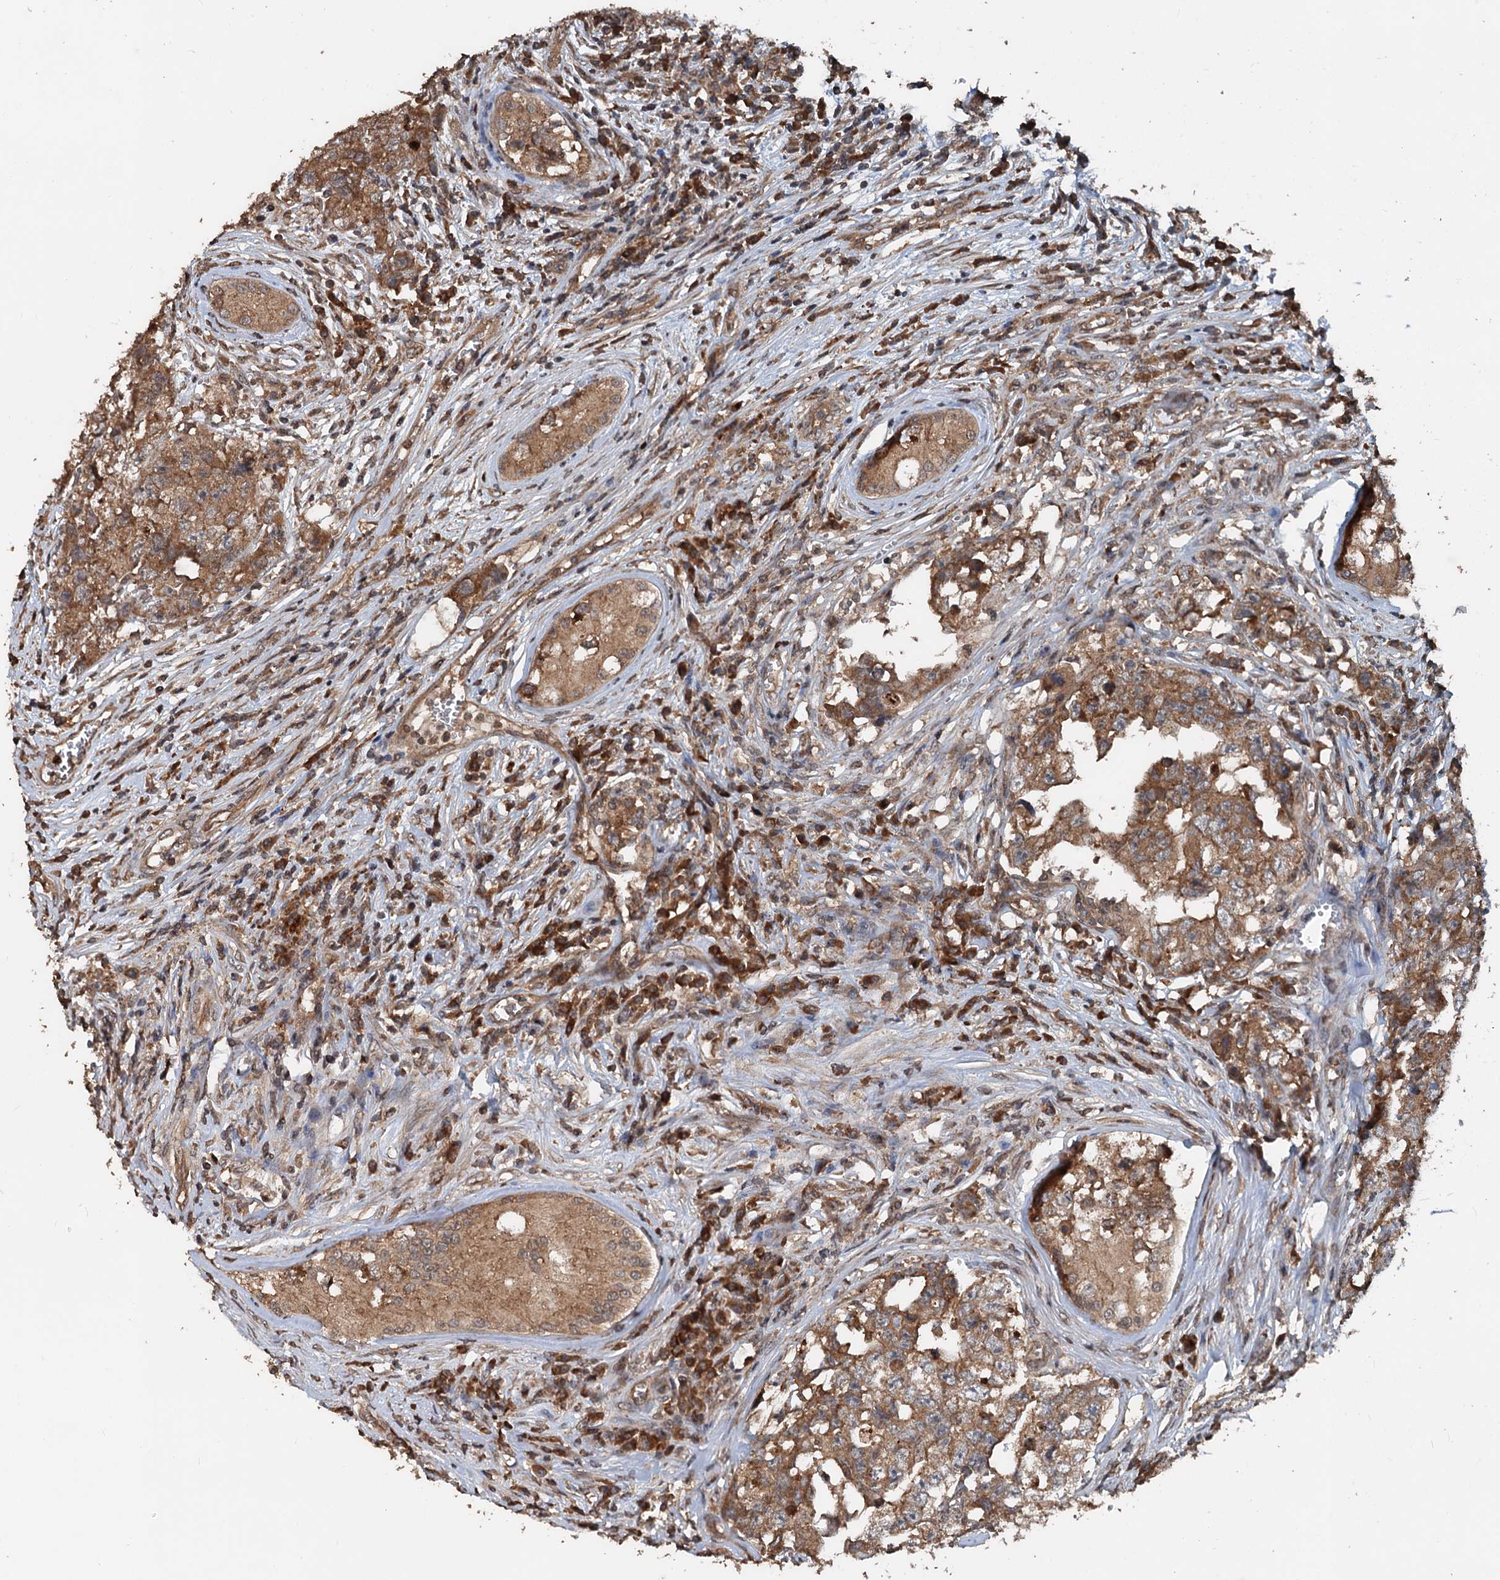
{"staining": {"intensity": "moderate", "quantity": ">75%", "location": "cytoplasmic/membranous"}, "tissue": "testis cancer", "cell_type": "Tumor cells", "image_type": "cancer", "snomed": [{"axis": "morphology", "description": "Carcinoma, Embryonal, NOS"}, {"axis": "topography", "description": "Testis"}], "caption": "The micrograph exhibits staining of embryonal carcinoma (testis), revealing moderate cytoplasmic/membranous protein expression (brown color) within tumor cells.", "gene": "N4BP2L2", "patient": {"sex": "male", "age": 17}}